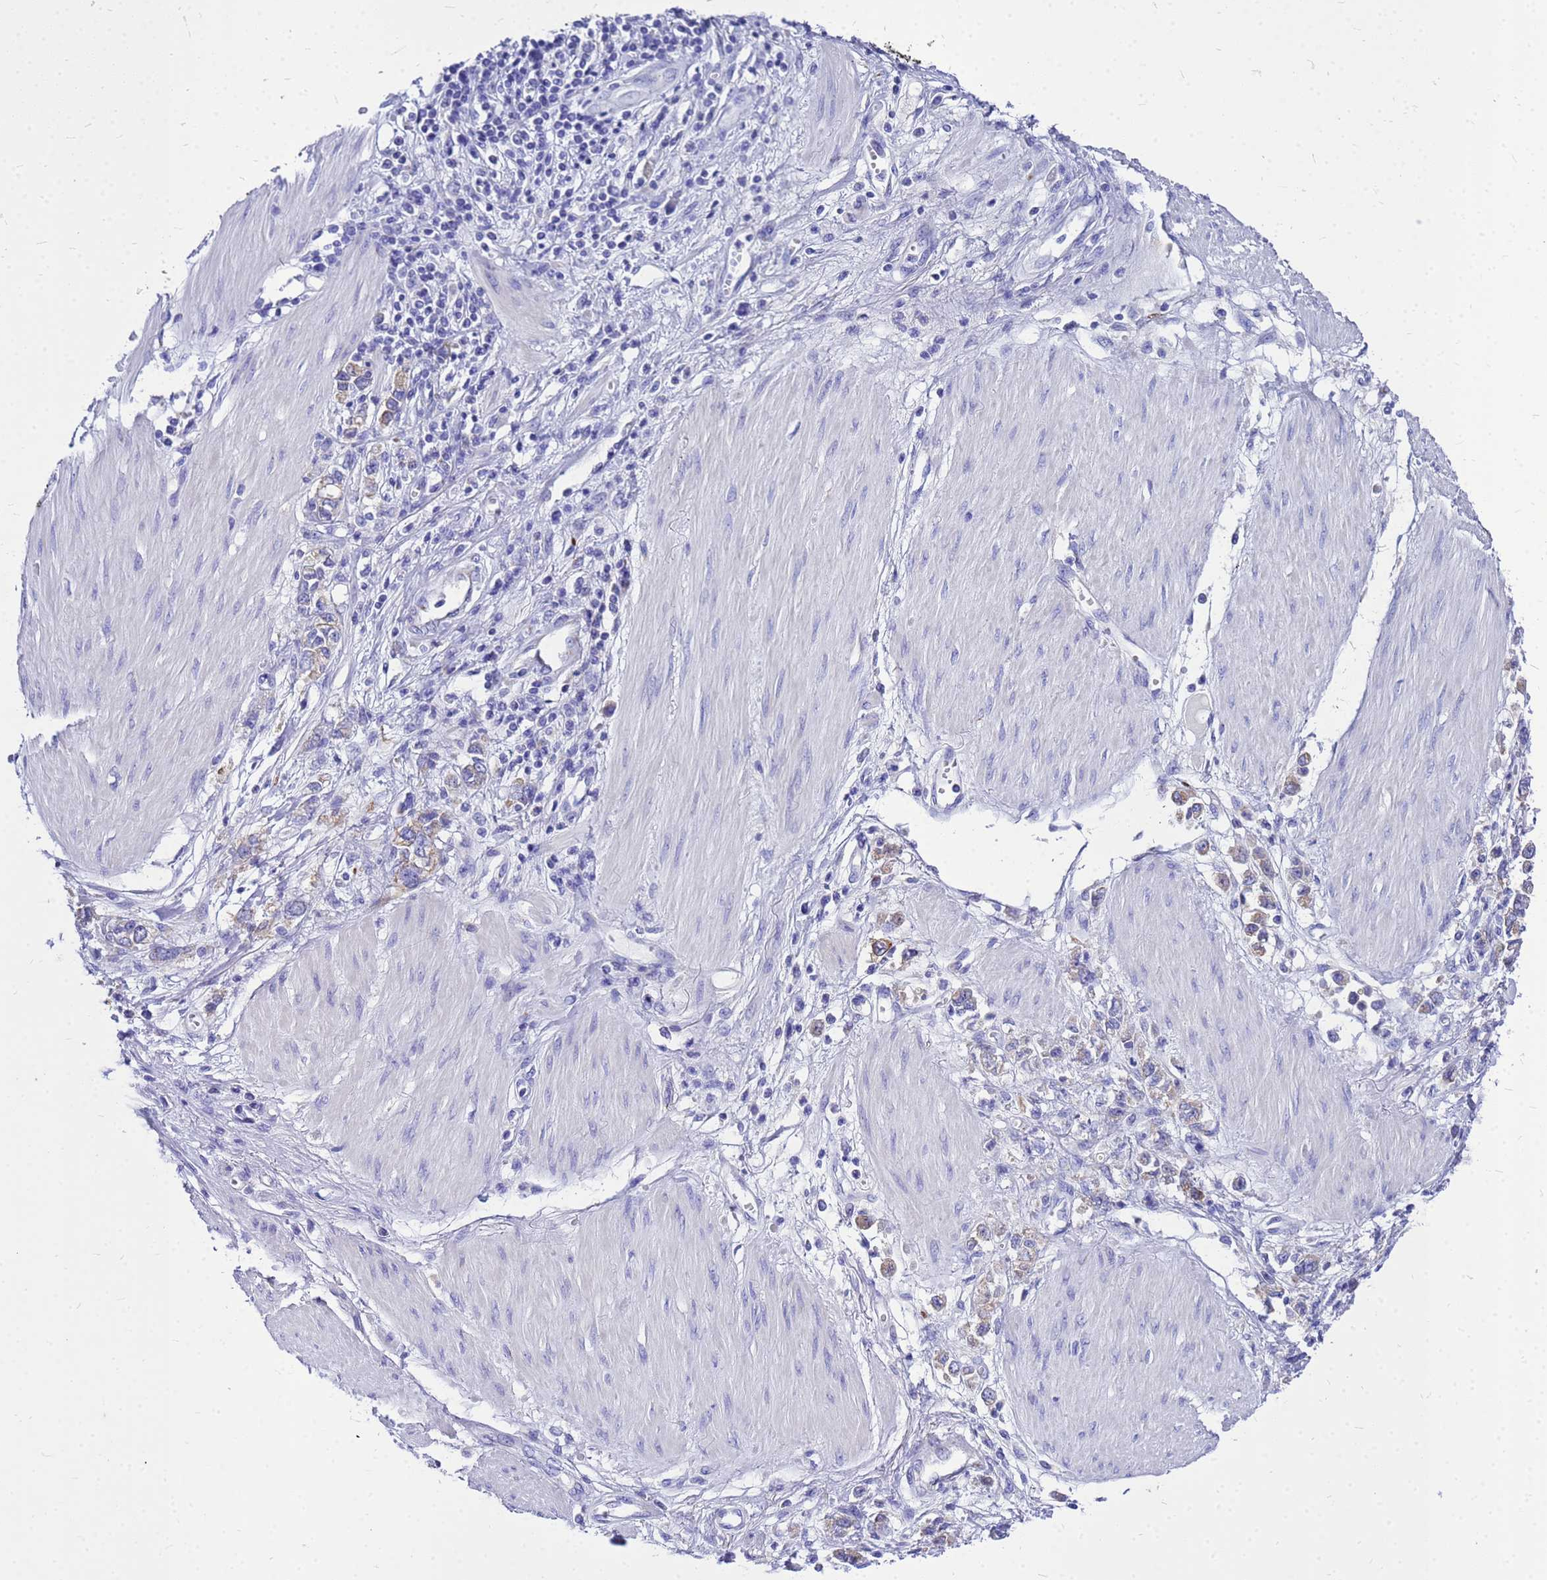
{"staining": {"intensity": "weak", "quantity": "<25%", "location": "cytoplasmic/membranous"}, "tissue": "stomach cancer", "cell_type": "Tumor cells", "image_type": "cancer", "snomed": [{"axis": "morphology", "description": "Adenocarcinoma, NOS"}, {"axis": "topography", "description": "Stomach"}], "caption": "The photomicrograph demonstrates no significant expression in tumor cells of stomach cancer (adenocarcinoma). The staining was performed using DAB (3,3'-diaminobenzidine) to visualize the protein expression in brown, while the nuclei were stained in blue with hematoxylin (Magnification: 20x).", "gene": "OR52E2", "patient": {"sex": "female", "age": 76}}